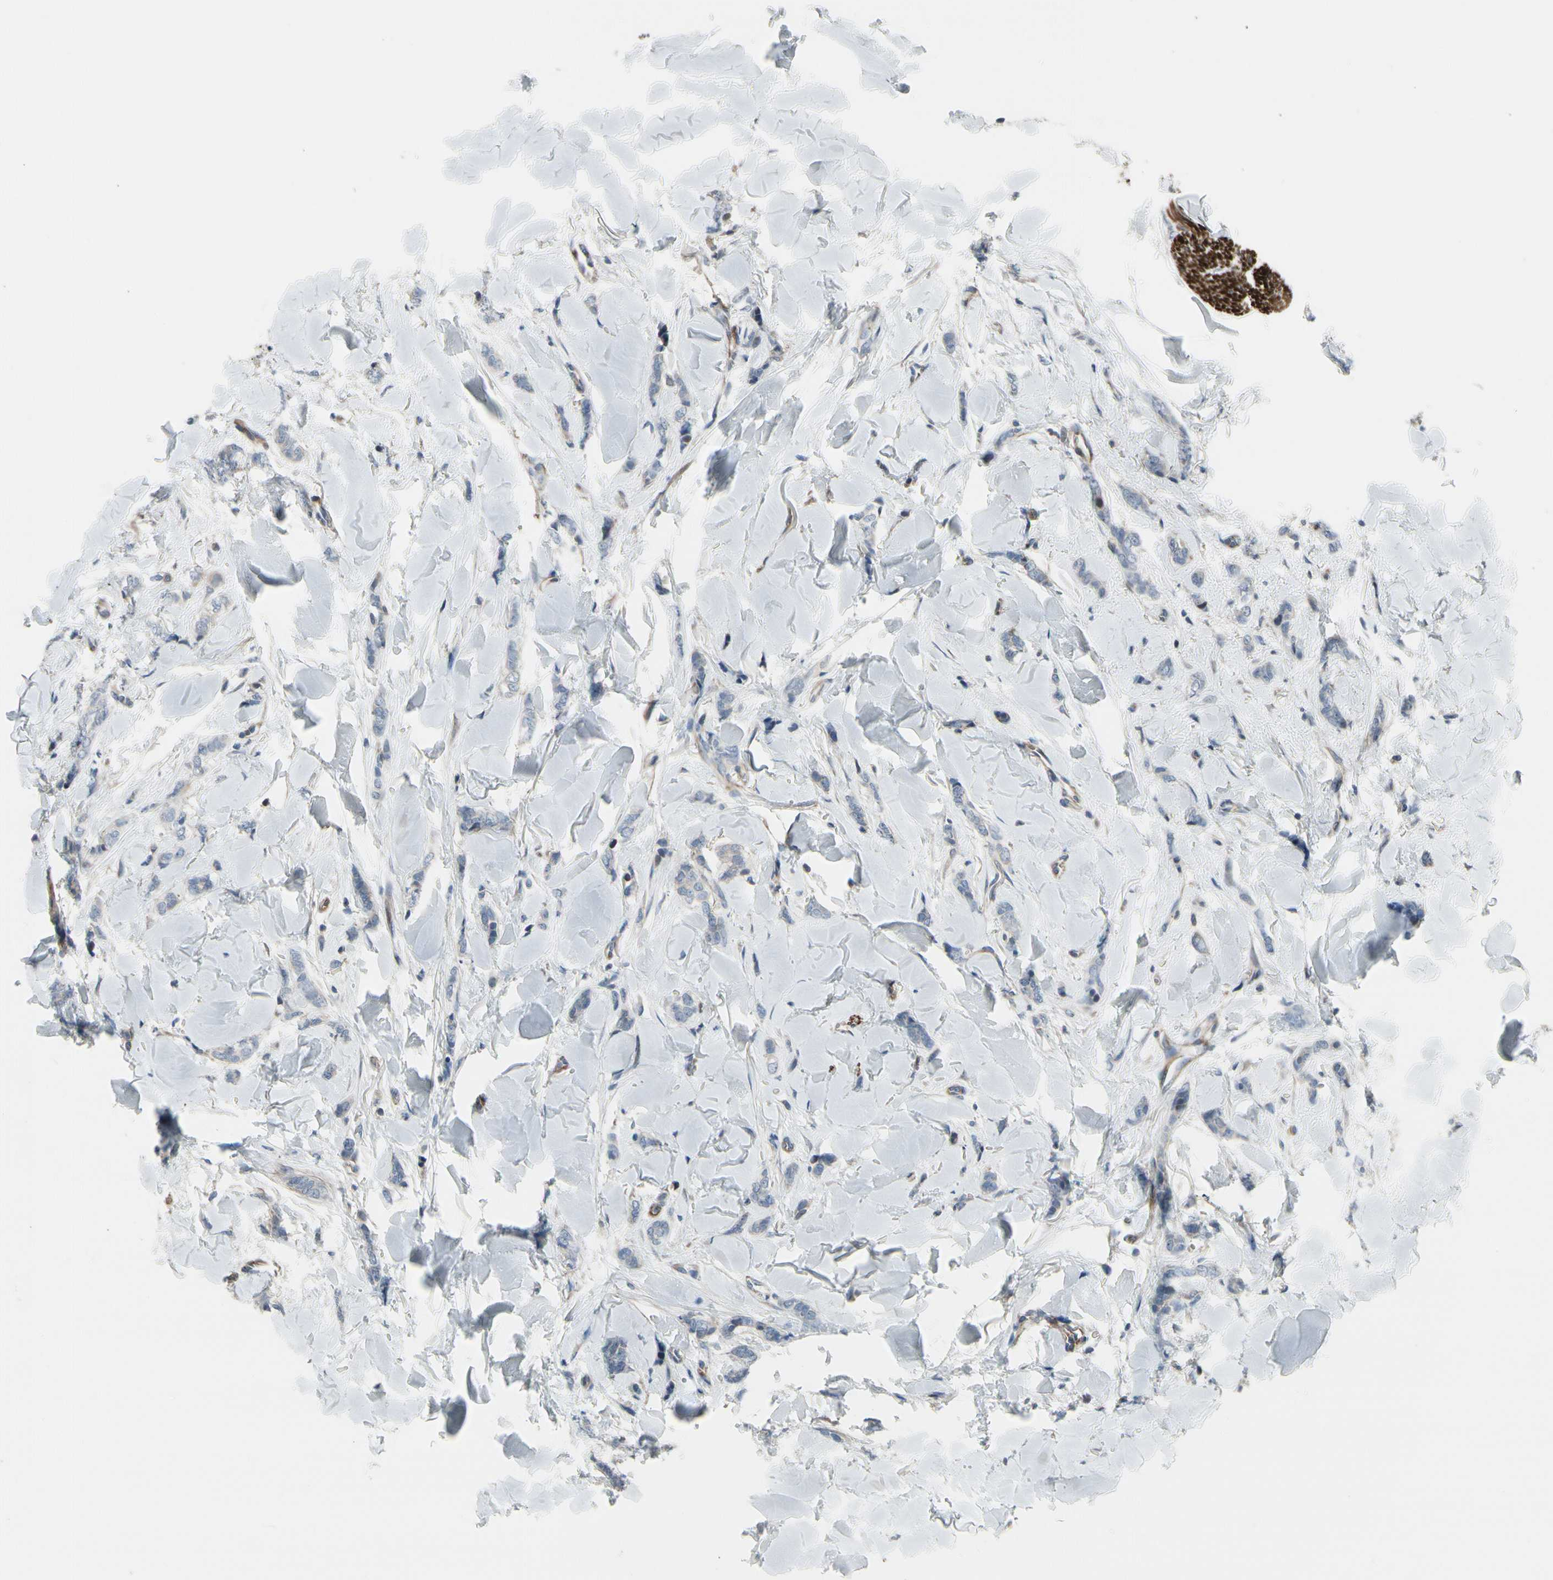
{"staining": {"intensity": "negative", "quantity": "none", "location": "none"}, "tissue": "breast cancer", "cell_type": "Tumor cells", "image_type": "cancer", "snomed": [{"axis": "morphology", "description": "Lobular carcinoma"}, {"axis": "topography", "description": "Skin"}, {"axis": "topography", "description": "Breast"}], "caption": "The IHC histopathology image has no significant staining in tumor cells of lobular carcinoma (breast) tissue.", "gene": "TPM1", "patient": {"sex": "female", "age": 46}}